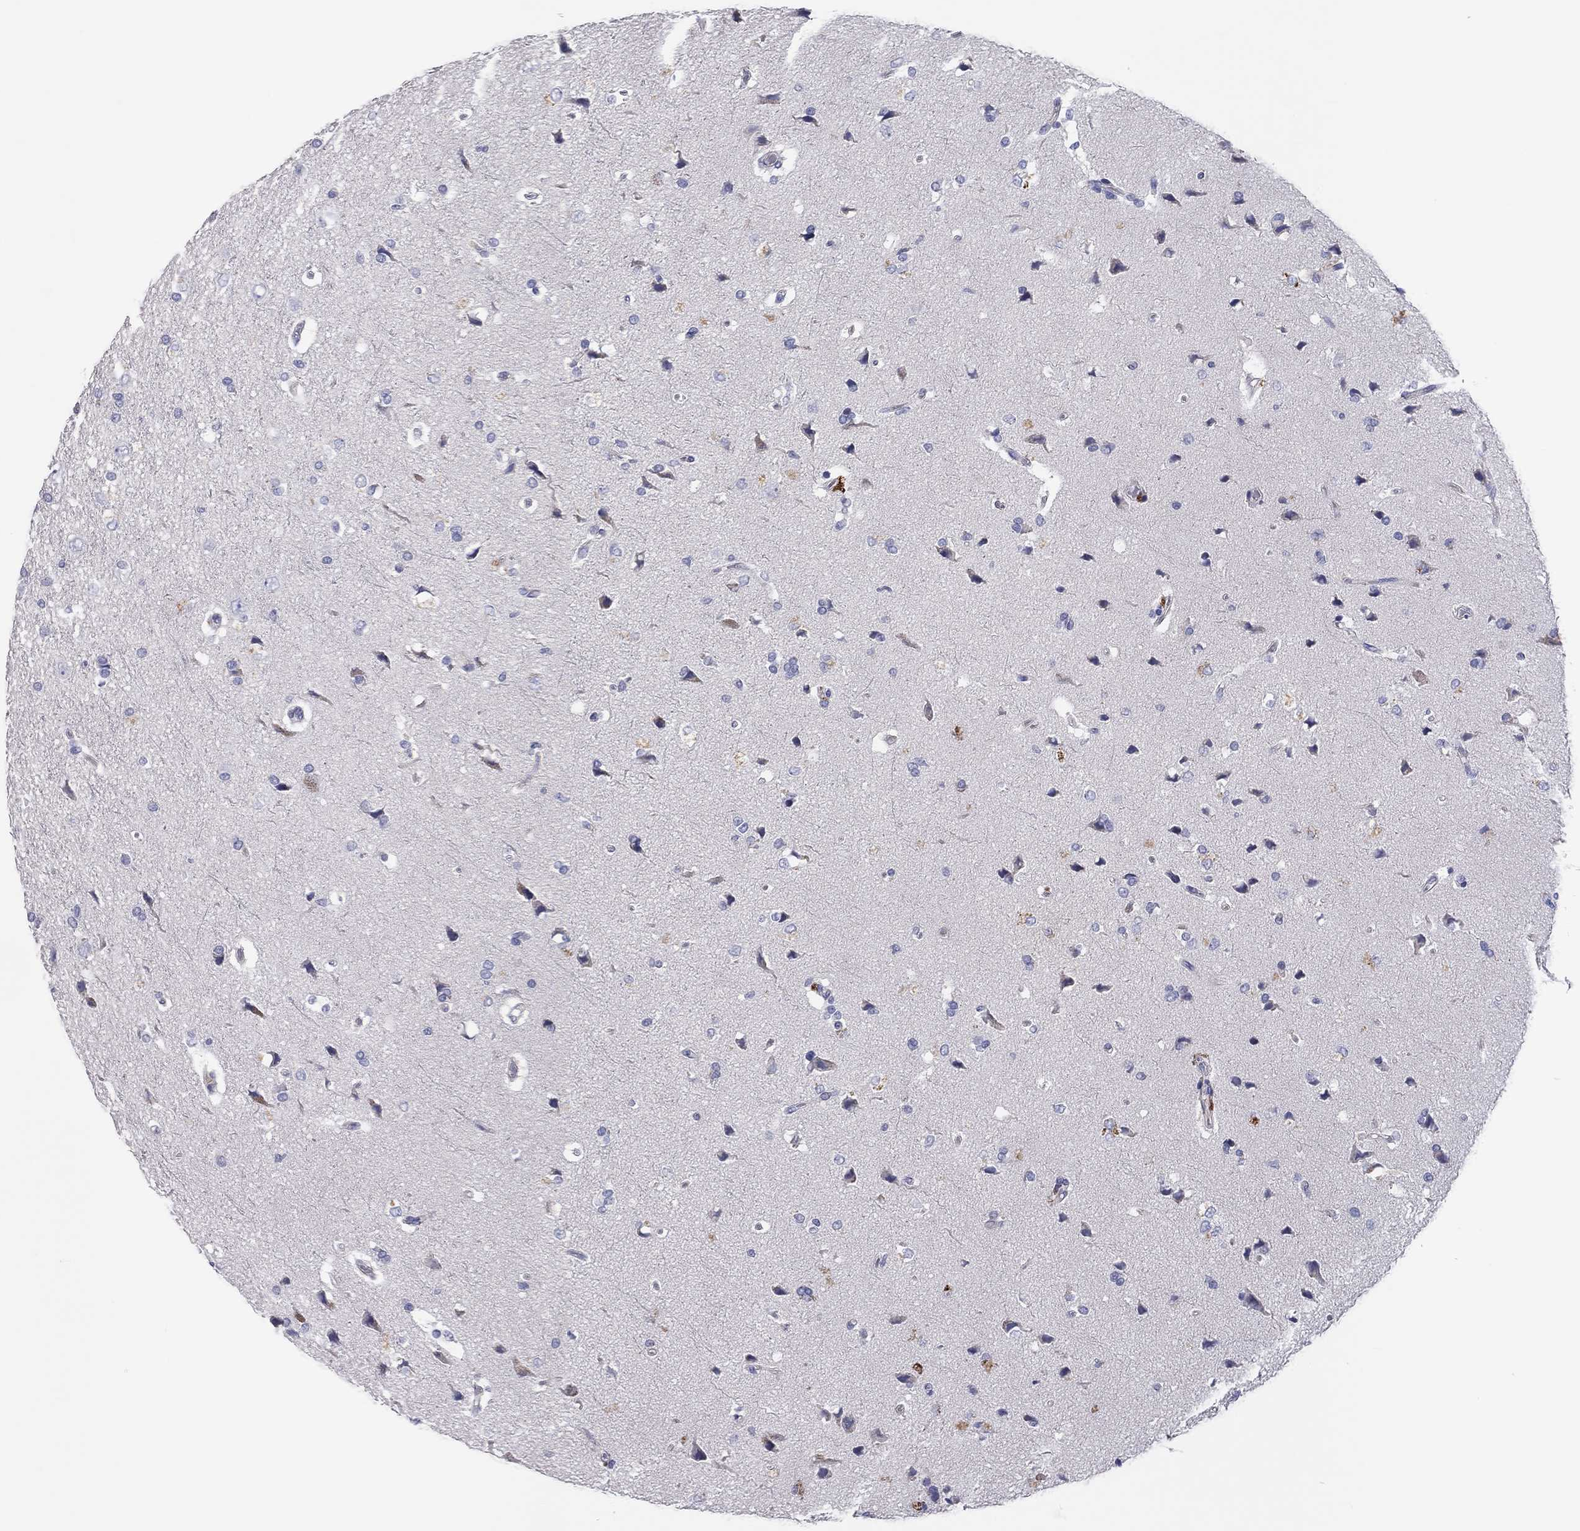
{"staining": {"intensity": "negative", "quantity": "none", "location": "none"}, "tissue": "glioma", "cell_type": "Tumor cells", "image_type": "cancer", "snomed": [{"axis": "morphology", "description": "Glioma, malignant, High grade"}, {"axis": "topography", "description": "Brain"}], "caption": "The immunohistochemistry (IHC) histopathology image has no significant positivity in tumor cells of high-grade glioma (malignant) tissue.", "gene": "ST7L", "patient": {"sex": "female", "age": 63}}